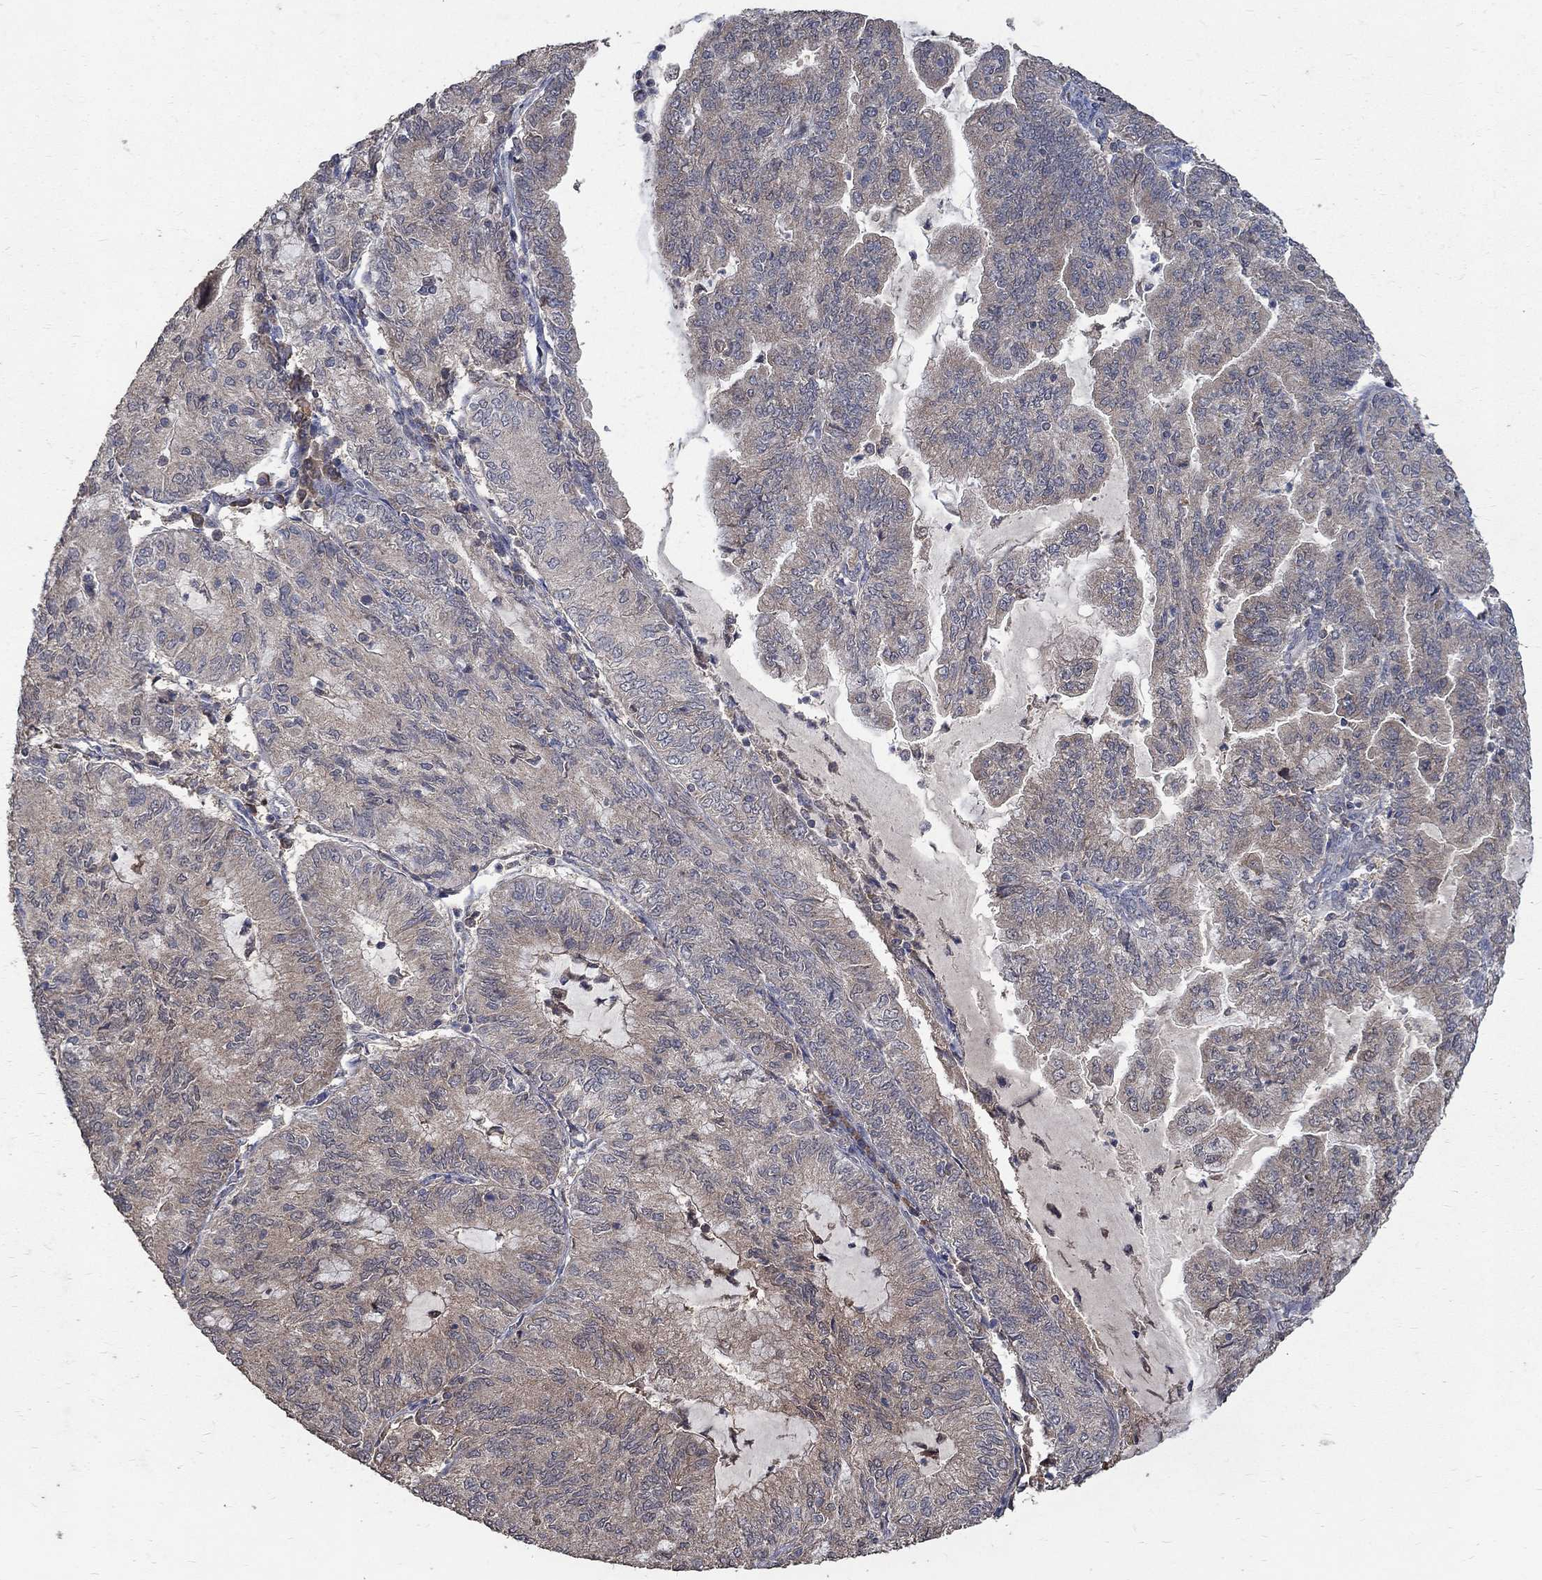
{"staining": {"intensity": "weak", "quantity": "25%-75%", "location": "cytoplasmic/membranous"}, "tissue": "endometrial cancer", "cell_type": "Tumor cells", "image_type": "cancer", "snomed": [{"axis": "morphology", "description": "Adenocarcinoma, NOS"}, {"axis": "topography", "description": "Endometrium"}], "caption": "A histopathology image of human endometrial adenocarcinoma stained for a protein displays weak cytoplasmic/membranous brown staining in tumor cells. (Brightfield microscopy of DAB IHC at high magnification).", "gene": "C17orf75", "patient": {"sex": "female", "age": 82}}